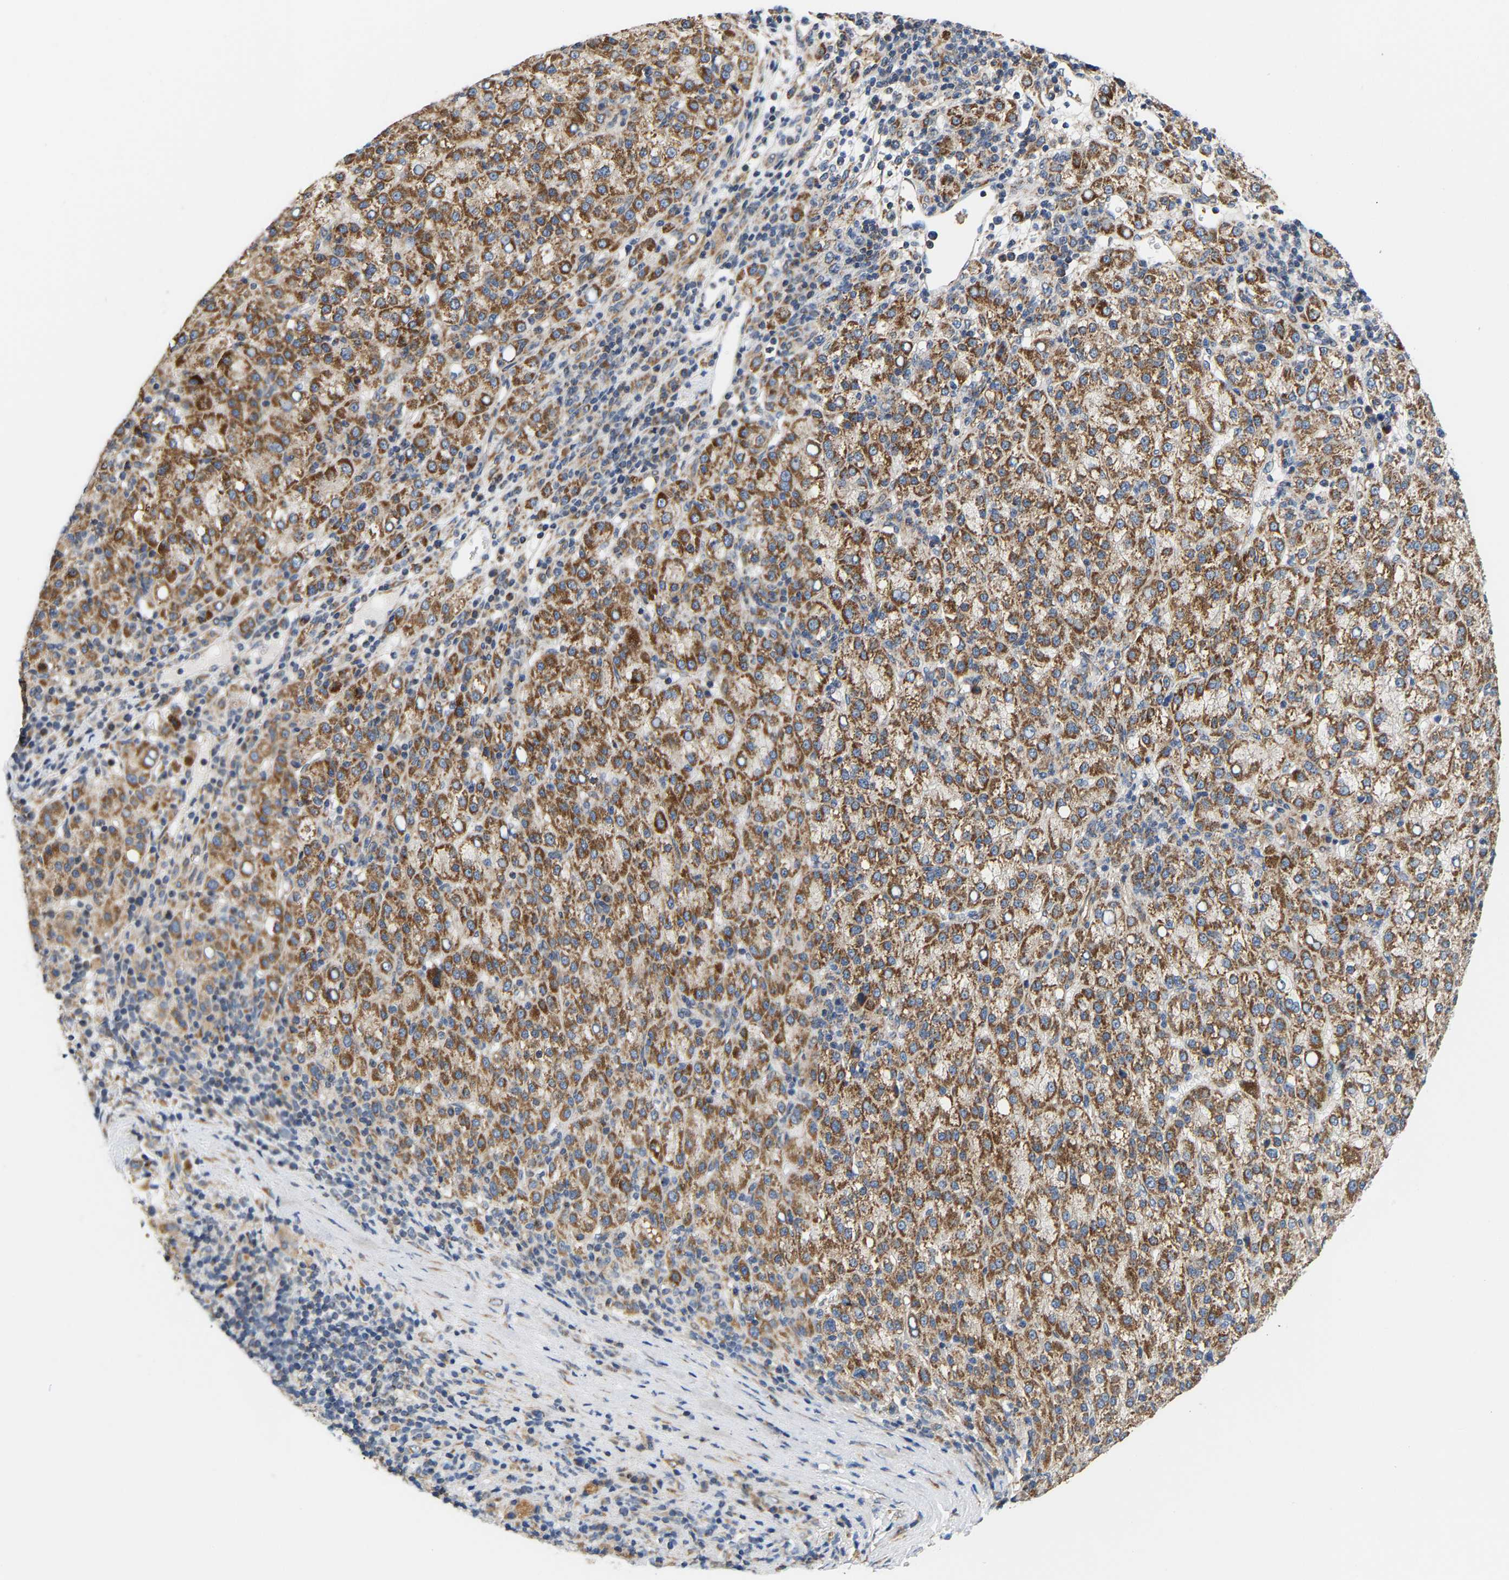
{"staining": {"intensity": "strong", "quantity": ">75%", "location": "cytoplasmic/membranous"}, "tissue": "liver cancer", "cell_type": "Tumor cells", "image_type": "cancer", "snomed": [{"axis": "morphology", "description": "Carcinoma, Hepatocellular, NOS"}, {"axis": "topography", "description": "Liver"}], "caption": "Immunohistochemistry staining of hepatocellular carcinoma (liver), which demonstrates high levels of strong cytoplasmic/membranous expression in about >75% of tumor cells indicating strong cytoplasmic/membranous protein positivity. The staining was performed using DAB (brown) for protein detection and nuclei were counterstained in hematoxylin (blue).", "gene": "TMEM168", "patient": {"sex": "female", "age": 58}}